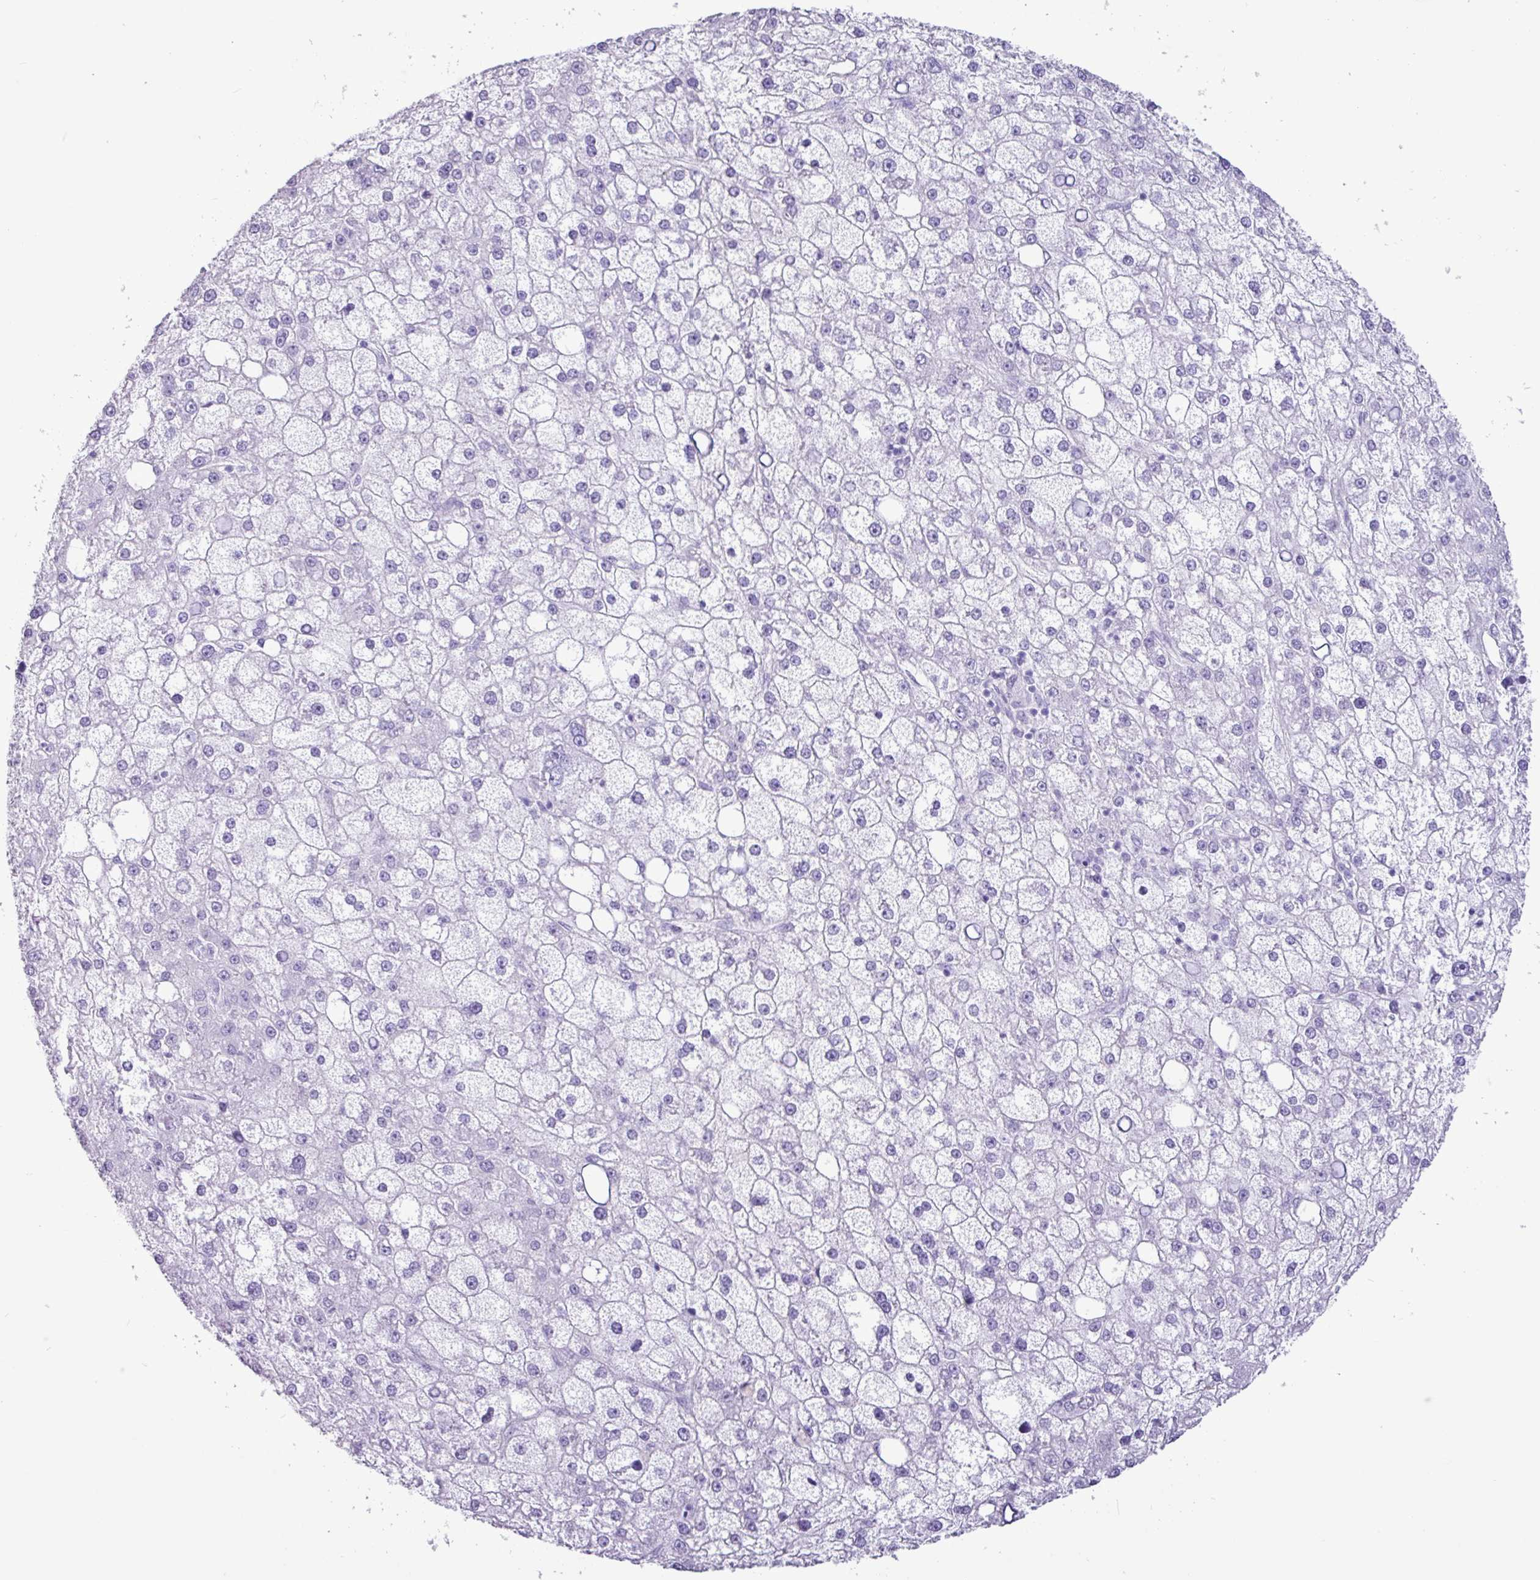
{"staining": {"intensity": "negative", "quantity": "none", "location": "none"}, "tissue": "liver cancer", "cell_type": "Tumor cells", "image_type": "cancer", "snomed": [{"axis": "morphology", "description": "Carcinoma, Hepatocellular, NOS"}, {"axis": "topography", "description": "Liver"}], "caption": "A photomicrograph of human liver hepatocellular carcinoma is negative for staining in tumor cells.", "gene": "CKMT2", "patient": {"sex": "male", "age": 67}}